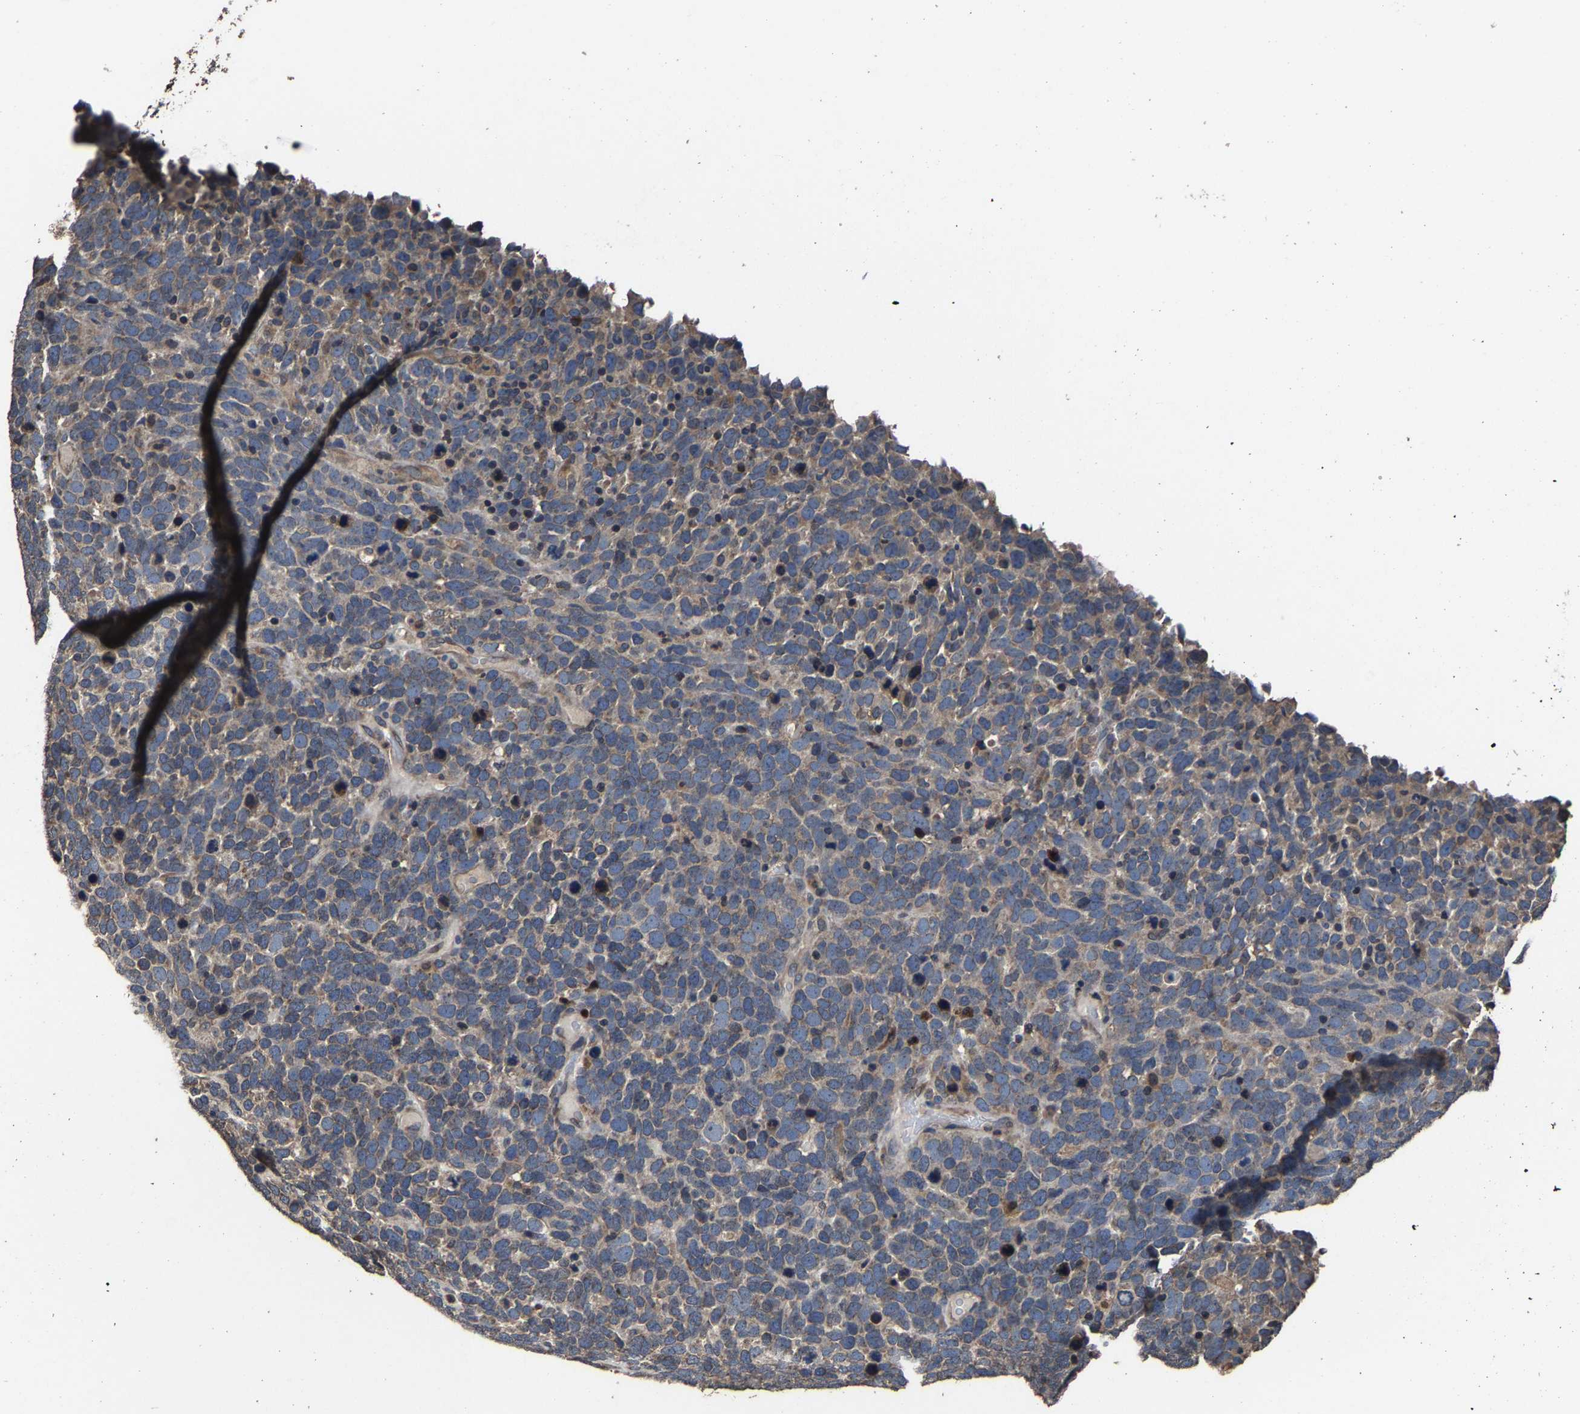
{"staining": {"intensity": "weak", "quantity": ">75%", "location": "cytoplasmic/membranous"}, "tissue": "urothelial cancer", "cell_type": "Tumor cells", "image_type": "cancer", "snomed": [{"axis": "morphology", "description": "Urothelial carcinoma, High grade"}, {"axis": "topography", "description": "Urinary bladder"}], "caption": "Weak cytoplasmic/membranous staining for a protein is identified in approximately >75% of tumor cells of high-grade urothelial carcinoma using IHC.", "gene": "EBAG9", "patient": {"sex": "female", "age": 82}}